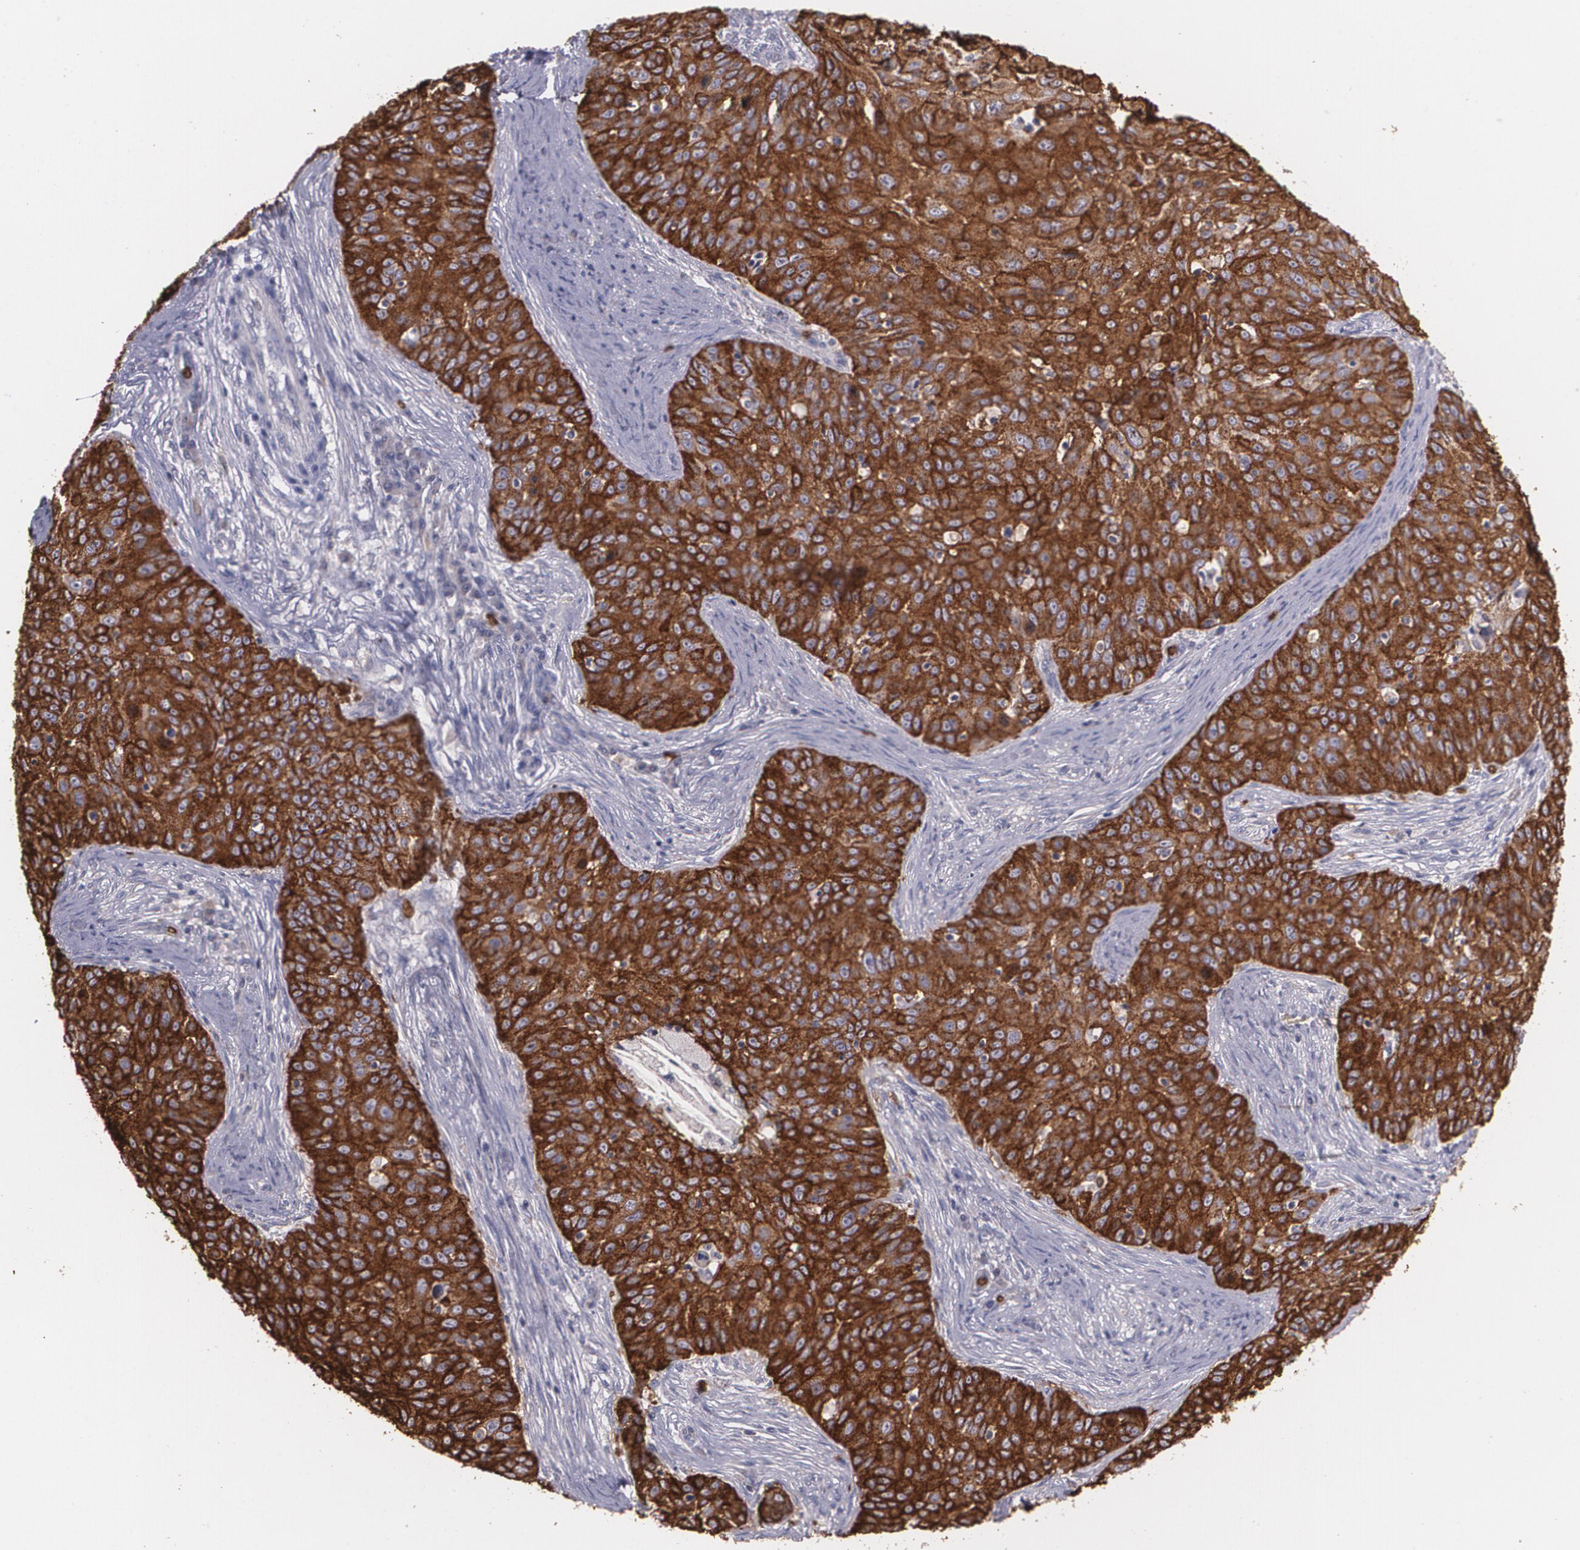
{"staining": {"intensity": "strong", "quantity": ">75%", "location": "cytoplasmic/membranous"}, "tissue": "skin cancer", "cell_type": "Tumor cells", "image_type": "cancer", "snomed": [{"axis": "morphology", "description": "Squamous cell carcinoma, NOS"}, {"axis": "topography", "description": "Skin"}], "caption": "Protein staining demonstrates strong cytoplasmic/membranous positivity in about >75% of tumor cells in skin squamous cell carcinoma.", "gene": "SLC2A1", "patient": {"sex": "male", "age": 82}}